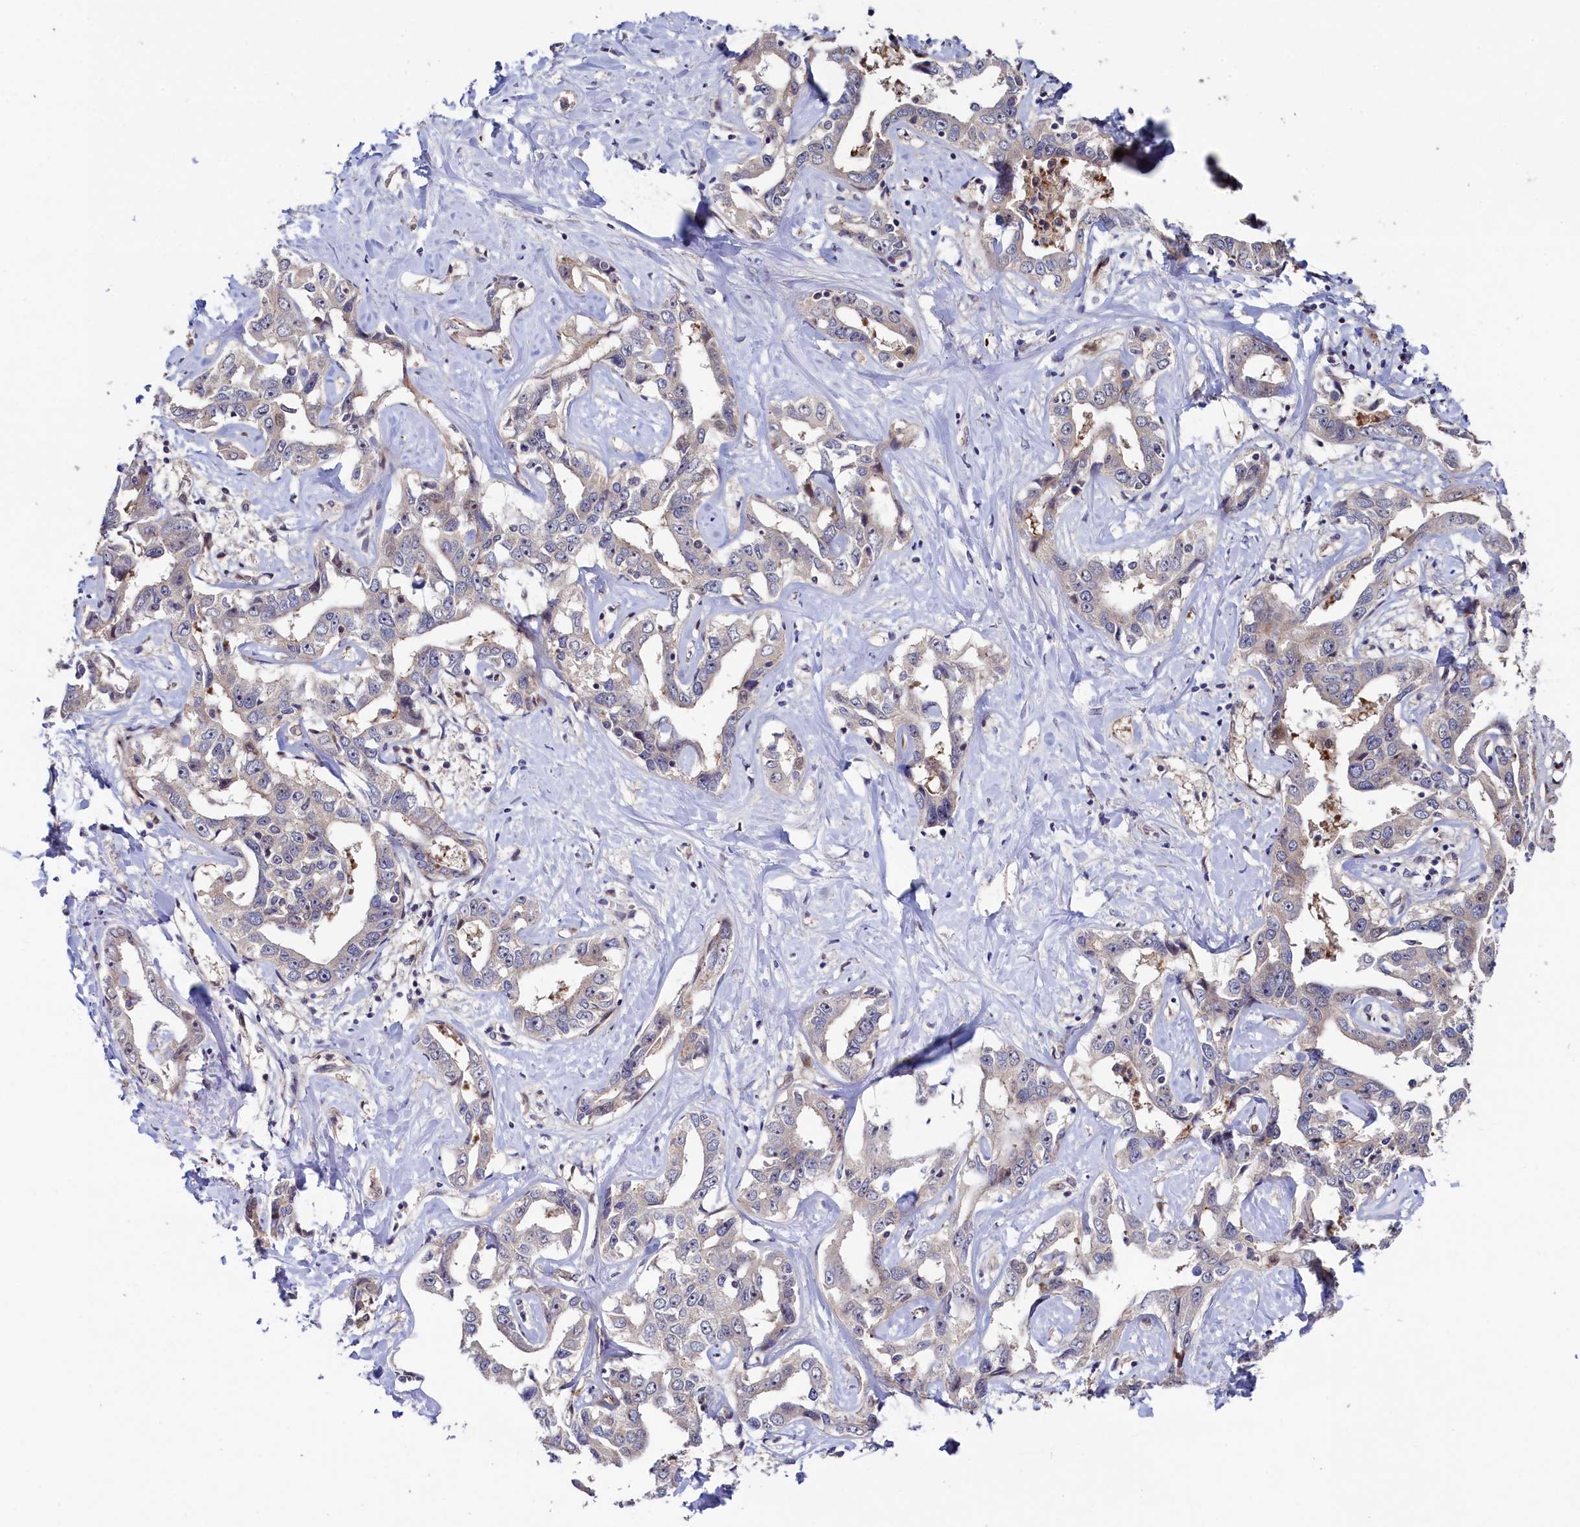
{"staining": {"intensity": "negative", "quantity": "none", "location": "none"}, "tissue": "liver cancer", "cell_type": "Tumor cells", "image_type": "cancer", "snomed": [{"axis": "morphology", "description": "Cholangiocarcinoma"}, {"axis": "topography", "description": "Liver"}], "caption": "An IHC micrograph of cholangiocarcinoma (liver) is shown. There is no staining in tumor cells of cholangiocarcinoma (liver).", "gene": "PIK3C3", "patient": {"sex": "male", "age": 59}}